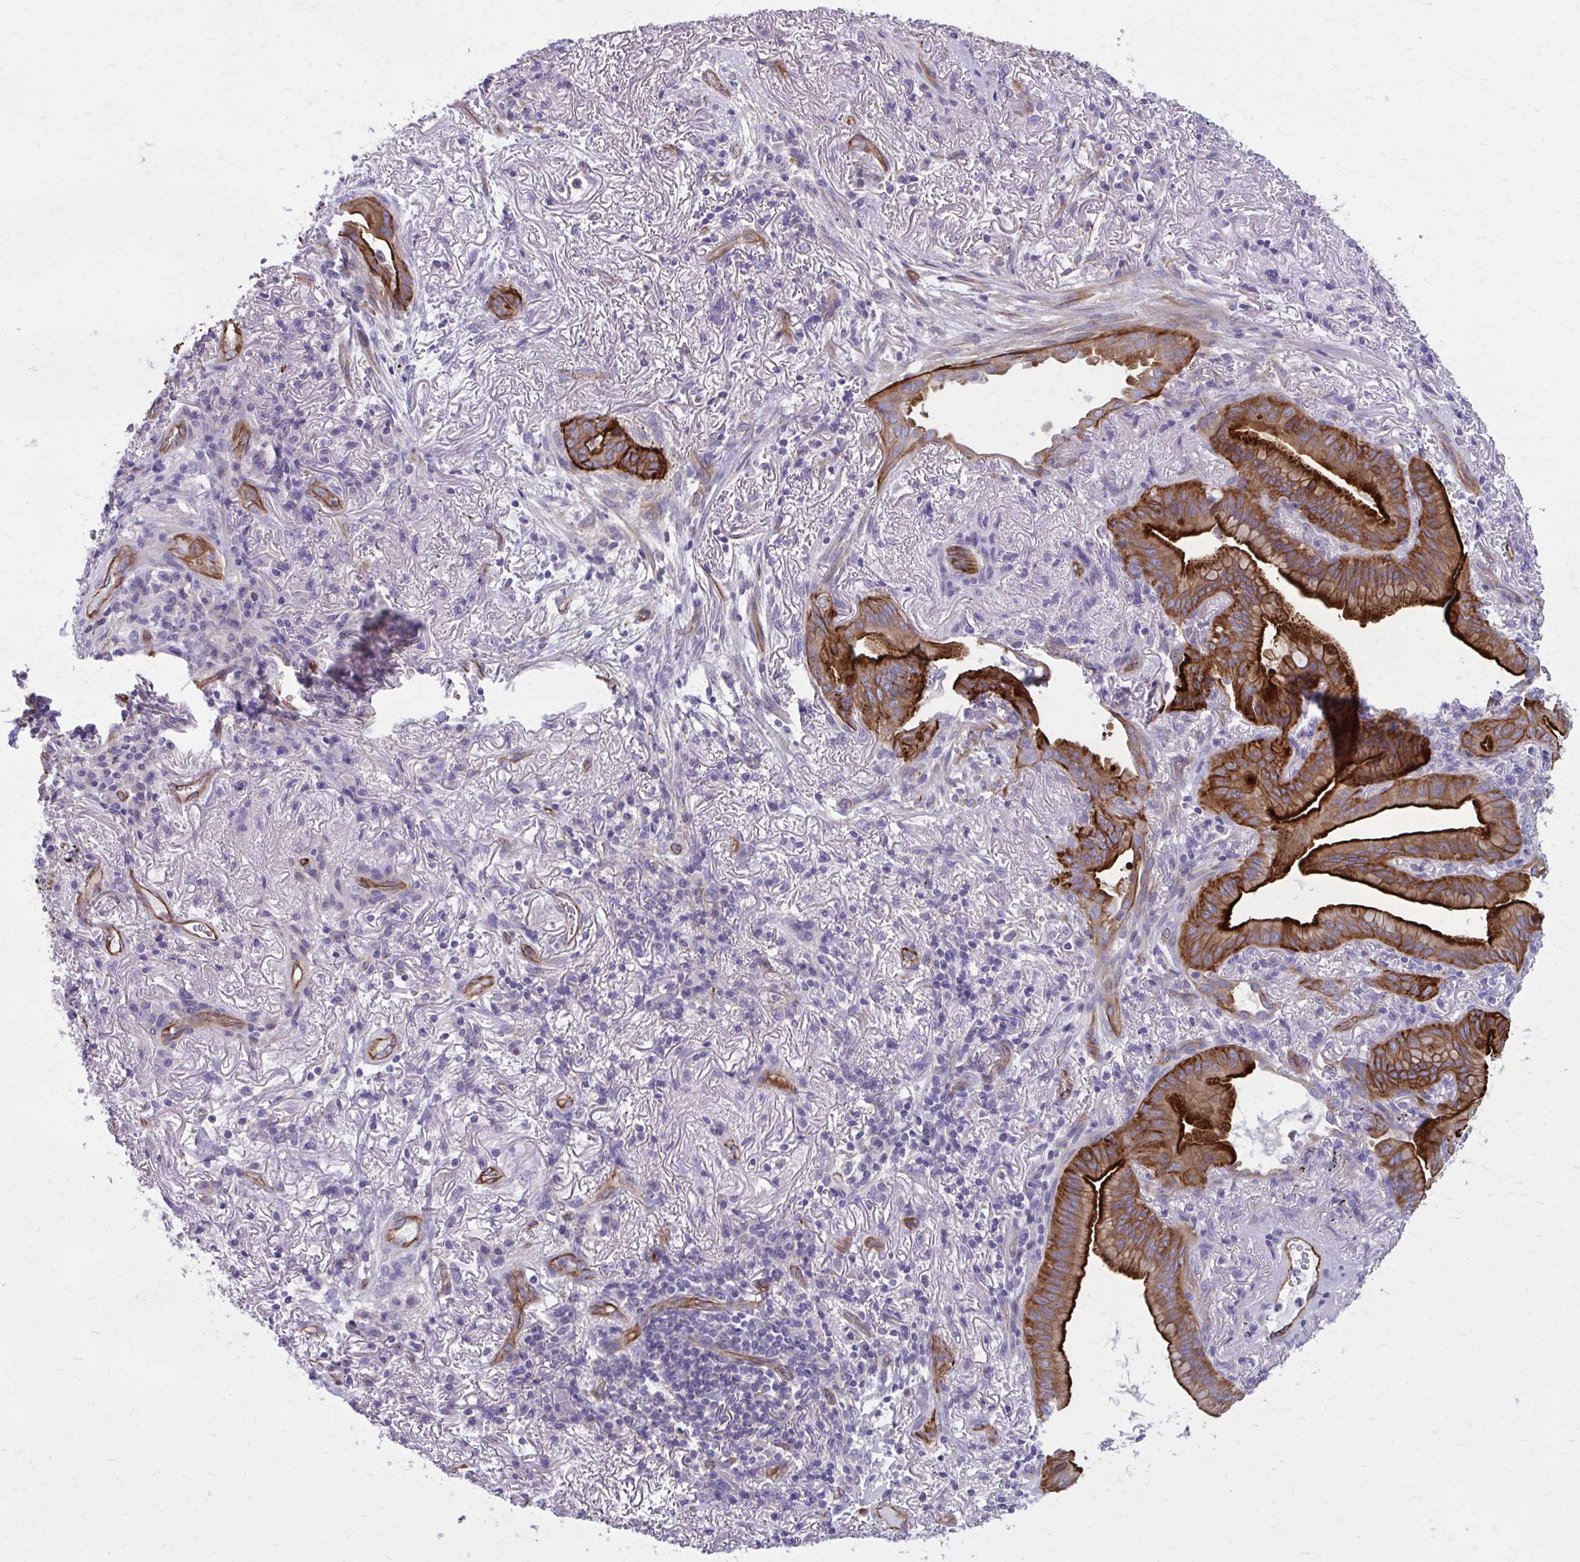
{"staining": {"intensity": "strong", "quantity": ">75%", "location": "cytoplasmic/membranous"}, "tissue": "lung cancer", "cell_type": "Tumor cells", "image_type": "cancer", "snomed": [{"axis": "morphology", "description": "Adenocarcinoma, NOS"}, {"axis": "topography", "description": "Lung"}], "caption": "Immunohistochemical staining of adenocarcinoma (lung) shows strong cytoplasmic/membranous protein expression in about >75% of tumor cells.", "gene": "ZDHHC7", "patient": {"sex": "male", "age": 77}}